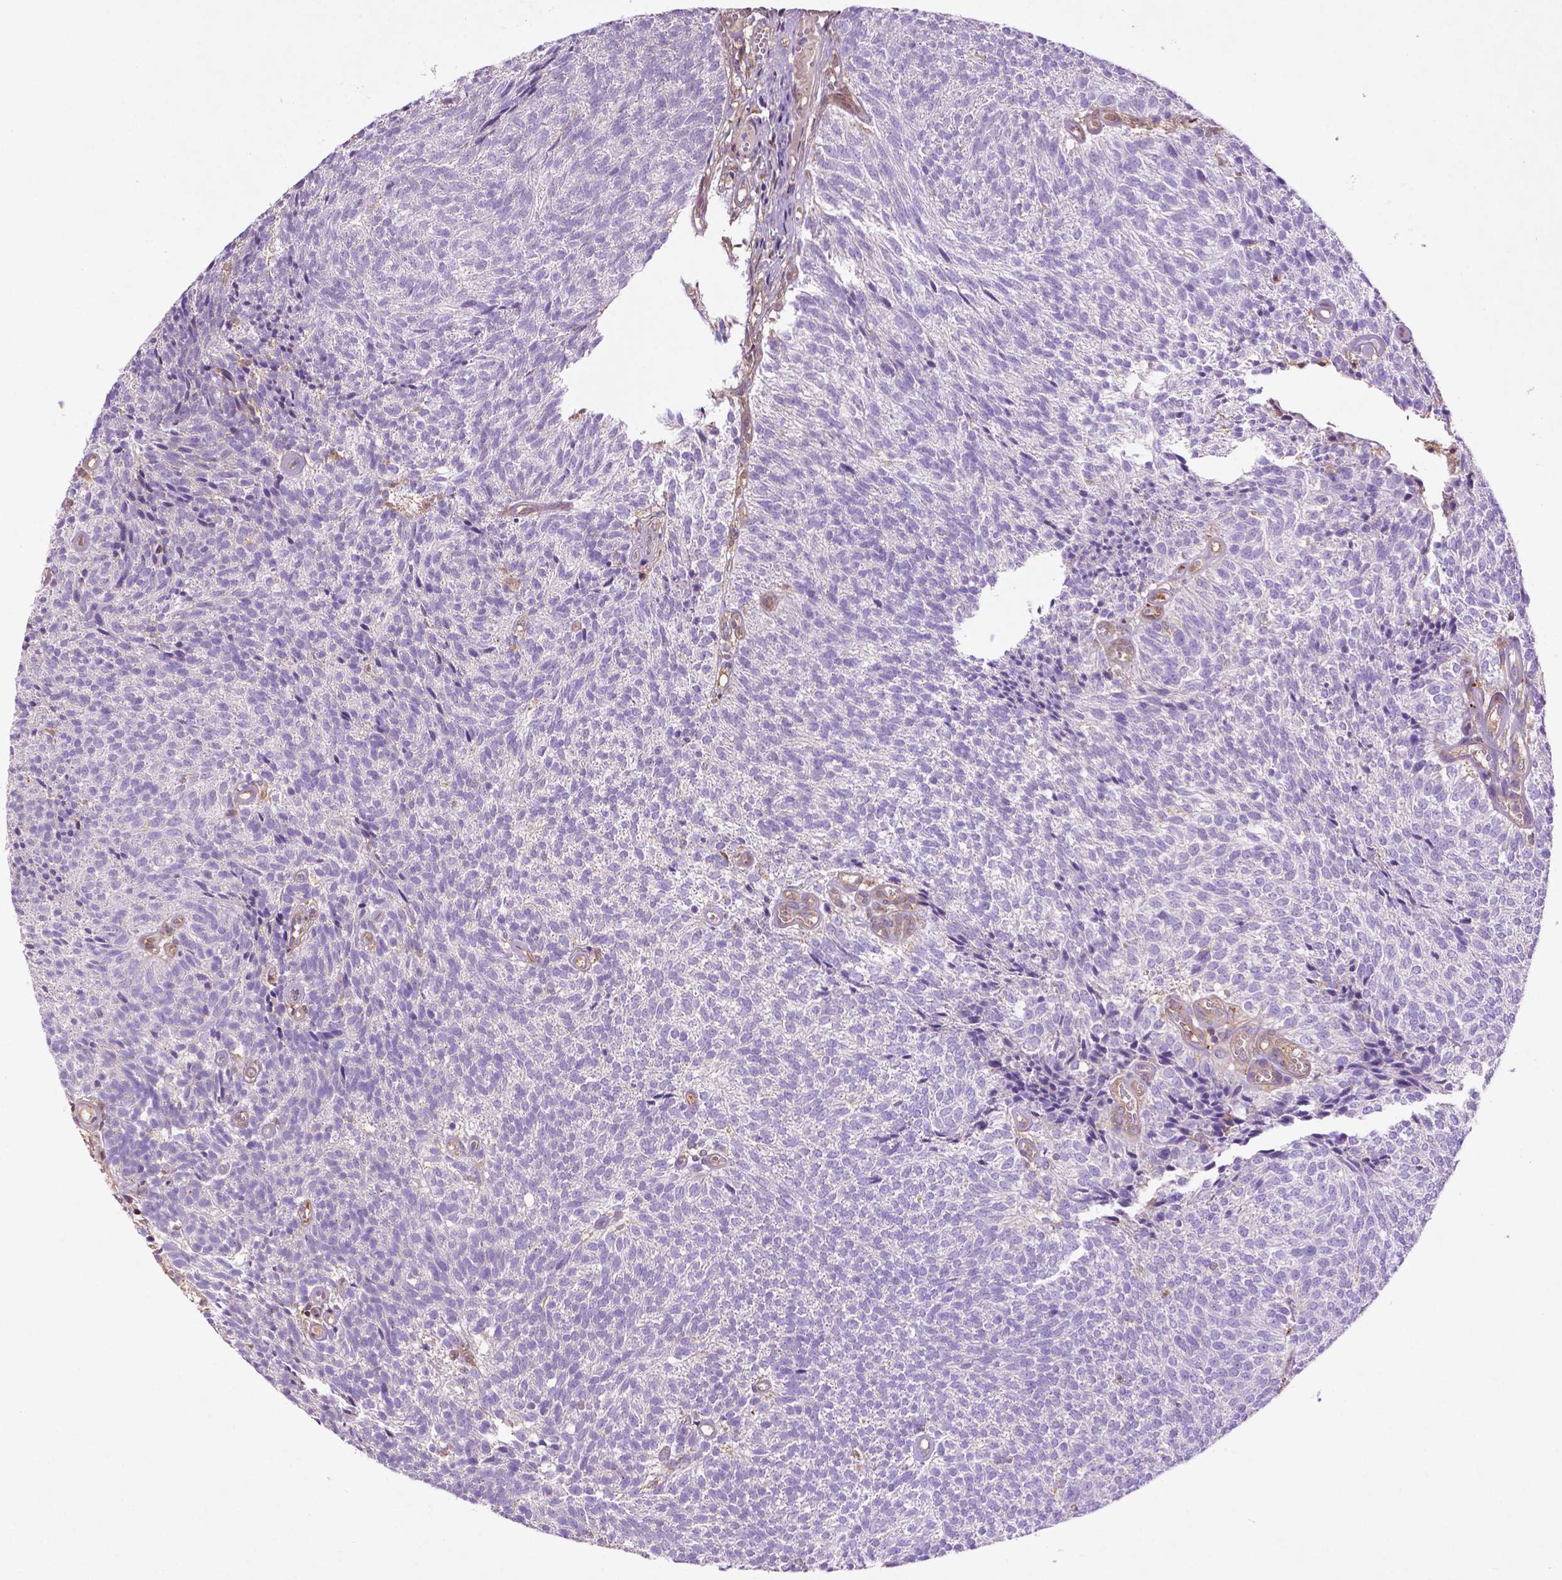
{"staining": {"intensity": "negative", "quantity": "none", "location": "none"}, "tissue": "urothelial cancer", "cell_type": "Tumor cells", "image_type": "cancer", "snomed": [{"axis": "morphology", "description": "Urothelial carcinoma, Low grade"}, {"axis": "topography", "description": "Urinary bladder"}], "caption": "Tumor cells show no significant protein positivity in urothelial carcinoma (low-grade).", "gene": "GDPD5", "patient": {"sex": "male", "age": 77}}